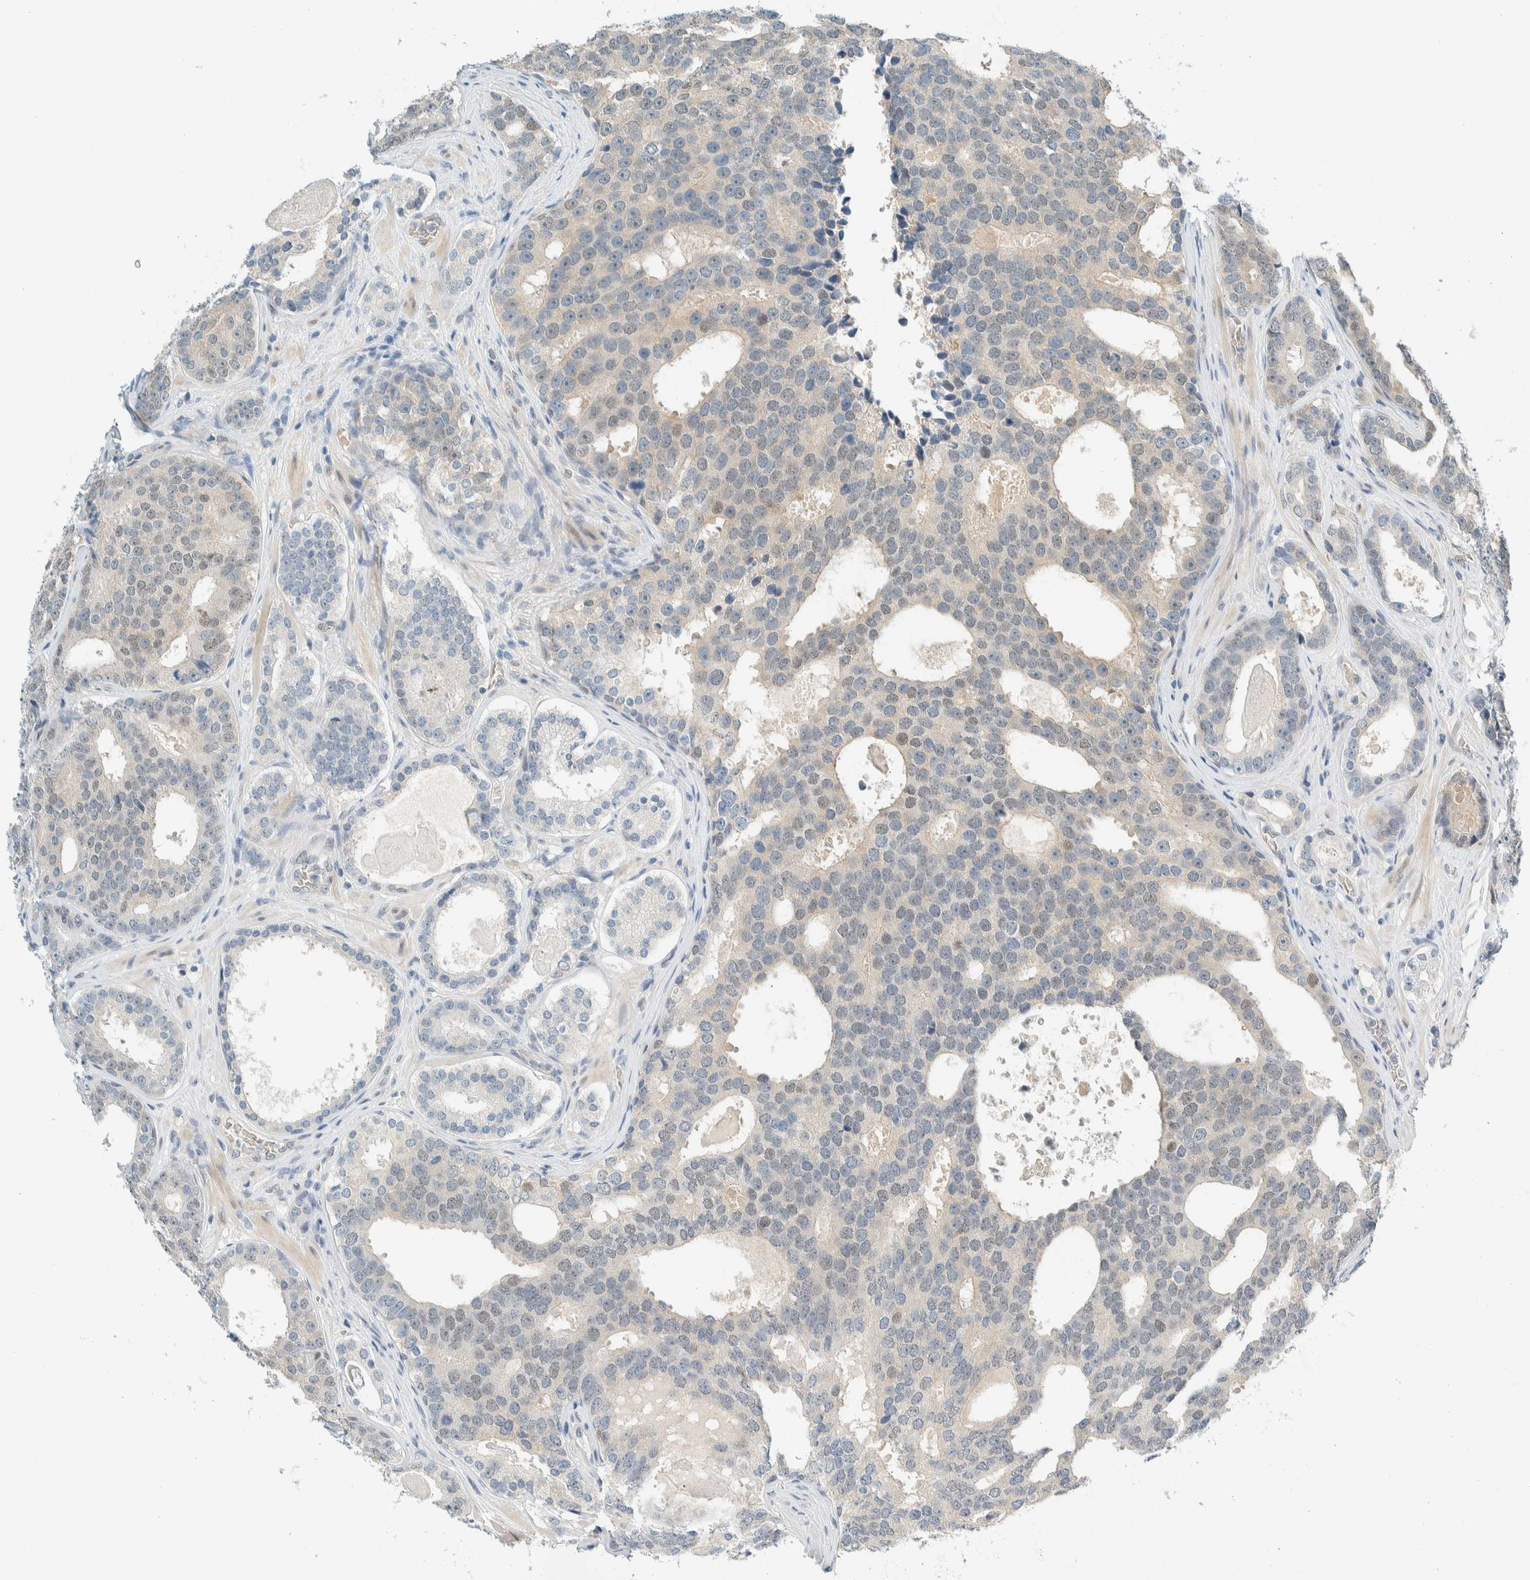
{"staining": {"intensity": "negative", "quantity": "none", "location": "none"}, "tissue": "prostate cancer", "cell_type": "Tumor cells", "image_type": "cancer", "snomed": [{"axis": "morphology", "description": "Adenocarcinoma, High grade"}, {"axis": "topography", "description": "Prostate"}], "caption": "Tumor cells are negative for protein expression in human prostate high-grade adenocarcinoma. The staining is performed using DAB (3,3'-diaminobenzidine) brown chromogen with nuclei counter-stained in using hematoxylin.", "gene": "TSTD2", "patient": {"sex": "male", "age": 60}}